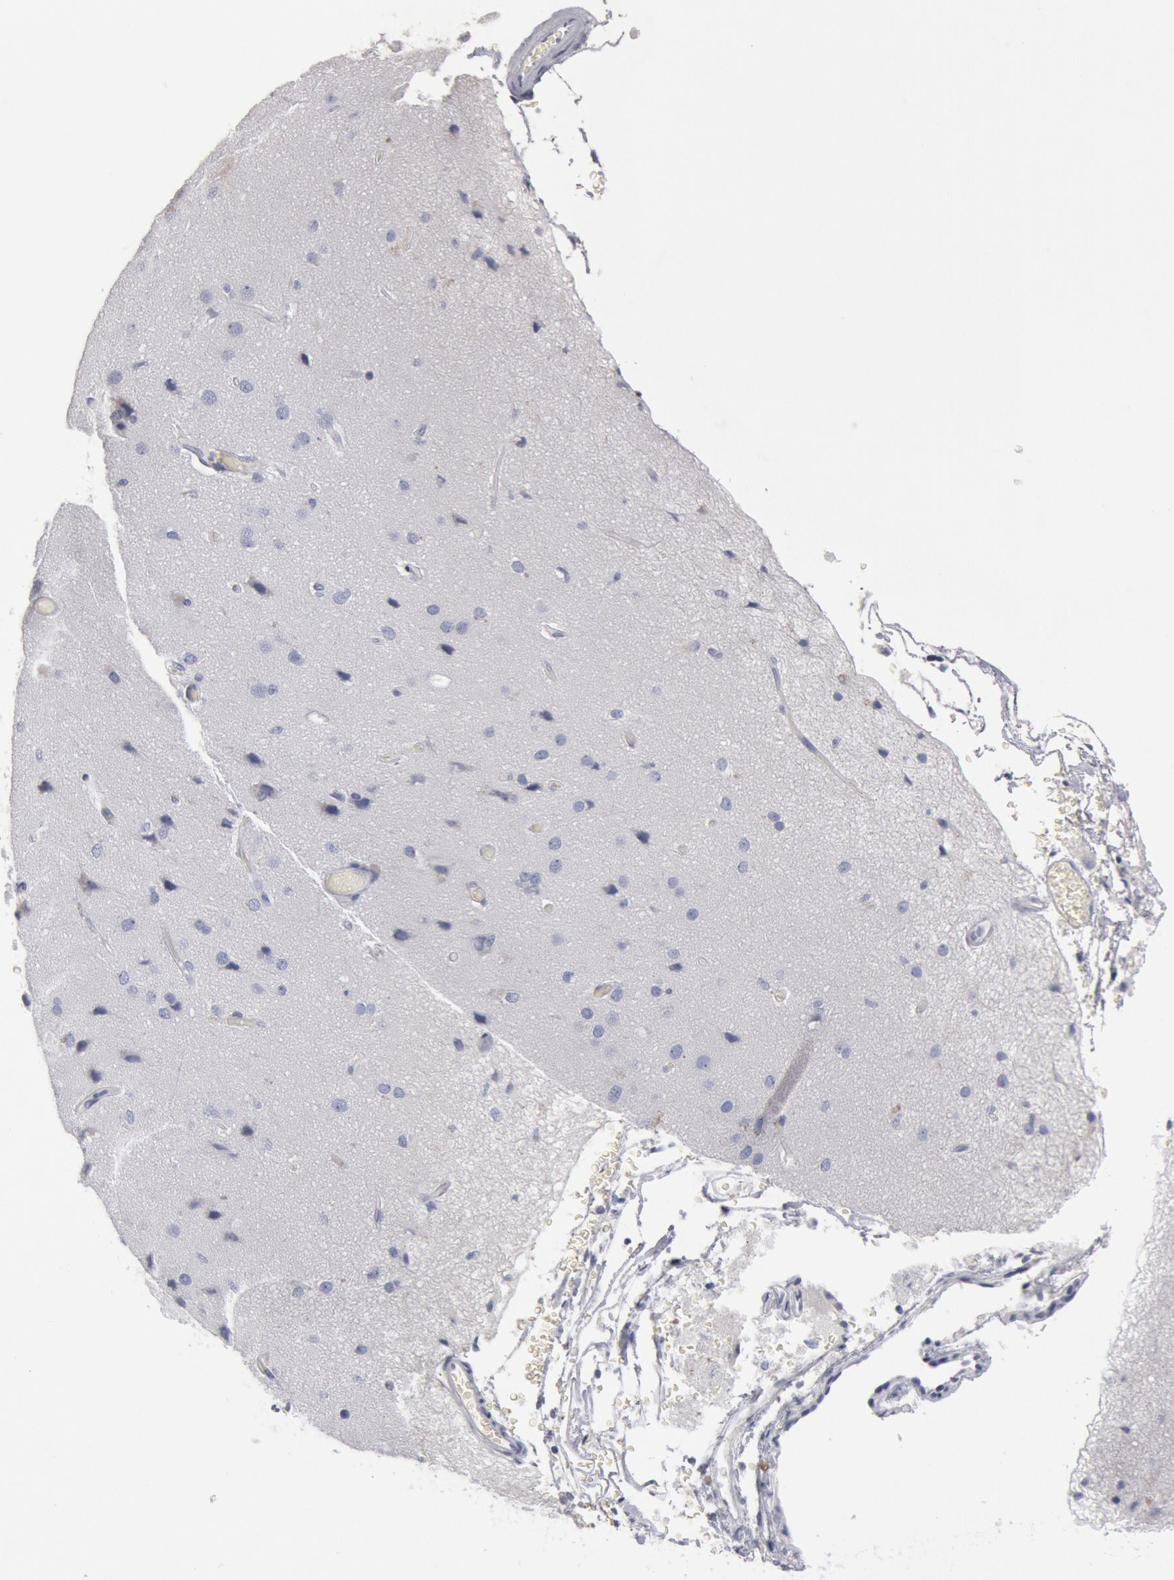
{"staining": {"intensity": "negative", "quantity": "none", "location": "none"}, "tissue": "cerebral cortex", "cell_type": "Endothelial cells", "image_type": "normal", "snomed": [{"axis": "morphology", "description": "Normal tissue, NOS"}, {"axis": "morphology", "description": "Glioma, malignant, High grade"}, {"axis": "topography", "description": "Cerebral cortex"}], "caption": "Immunohistochemistry image of unremarkable cerebral cortex: cerebral cortex stained with DAB displays no significant protein positivity in endothelial cells. (DAB immunohistochemistry with hematoxylin counter stain).", "gene": "FOXA2", "patient": {"sex": "male", "age": 77}}